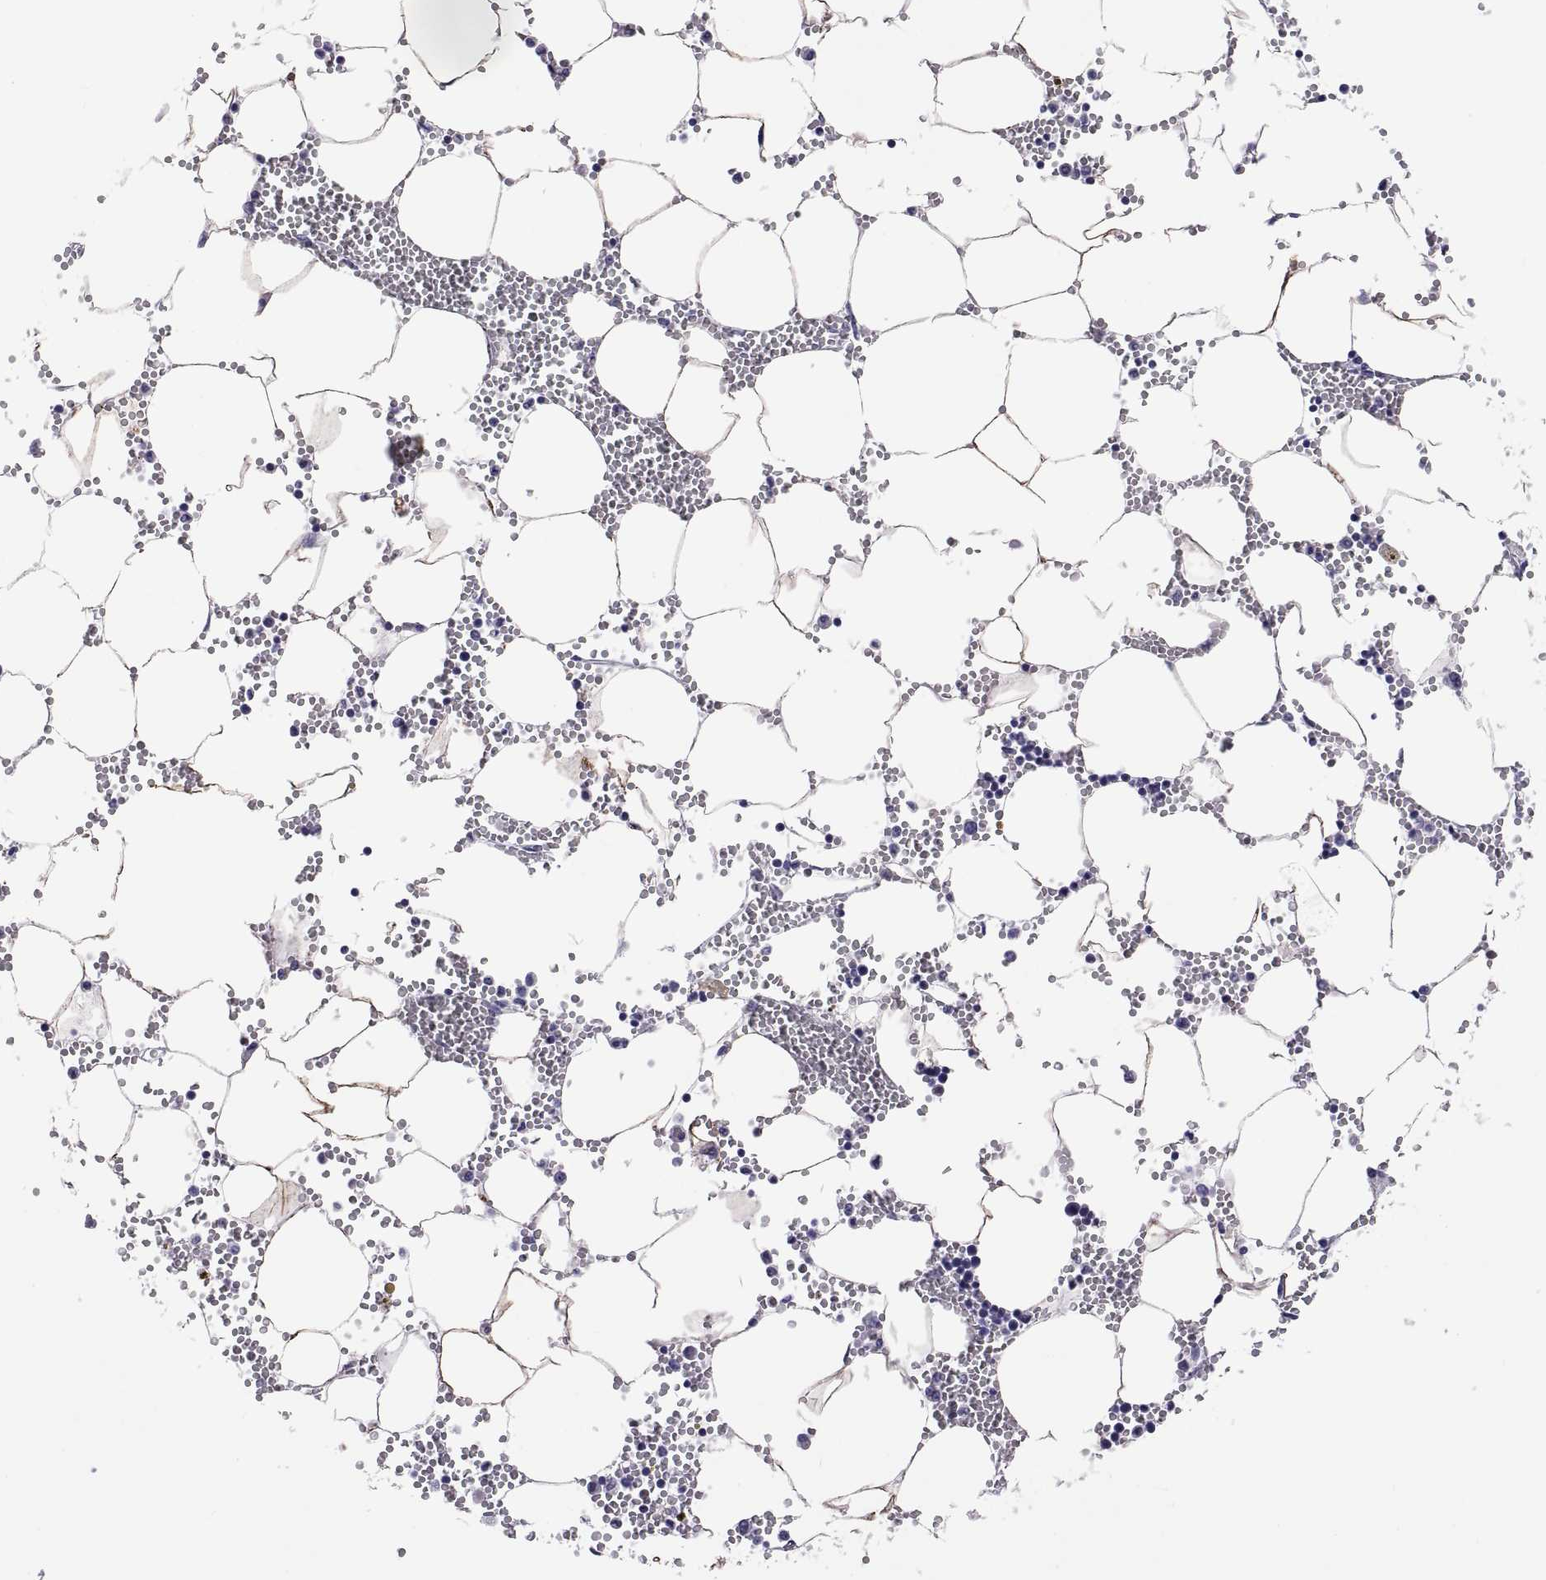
{"staining": {"intensity": "negative", "quantity": "none", "location": "none"}, "tissue": "bone marrow", "cell_type": "Hematopoietic cells", "image_type": "normal", "snomed": [{"axis": "morphology", "description": "Normal tissue, NOS"}, {"axis": "topography", "description": "Bone marrow"}], "caption": "This is an immunohistochemistry (IHC) image of normal bone marrow. There is no staining in hematopoietic cells.", "gene": "BSPH1", "patient": {"sex": "male", "age": 54}}